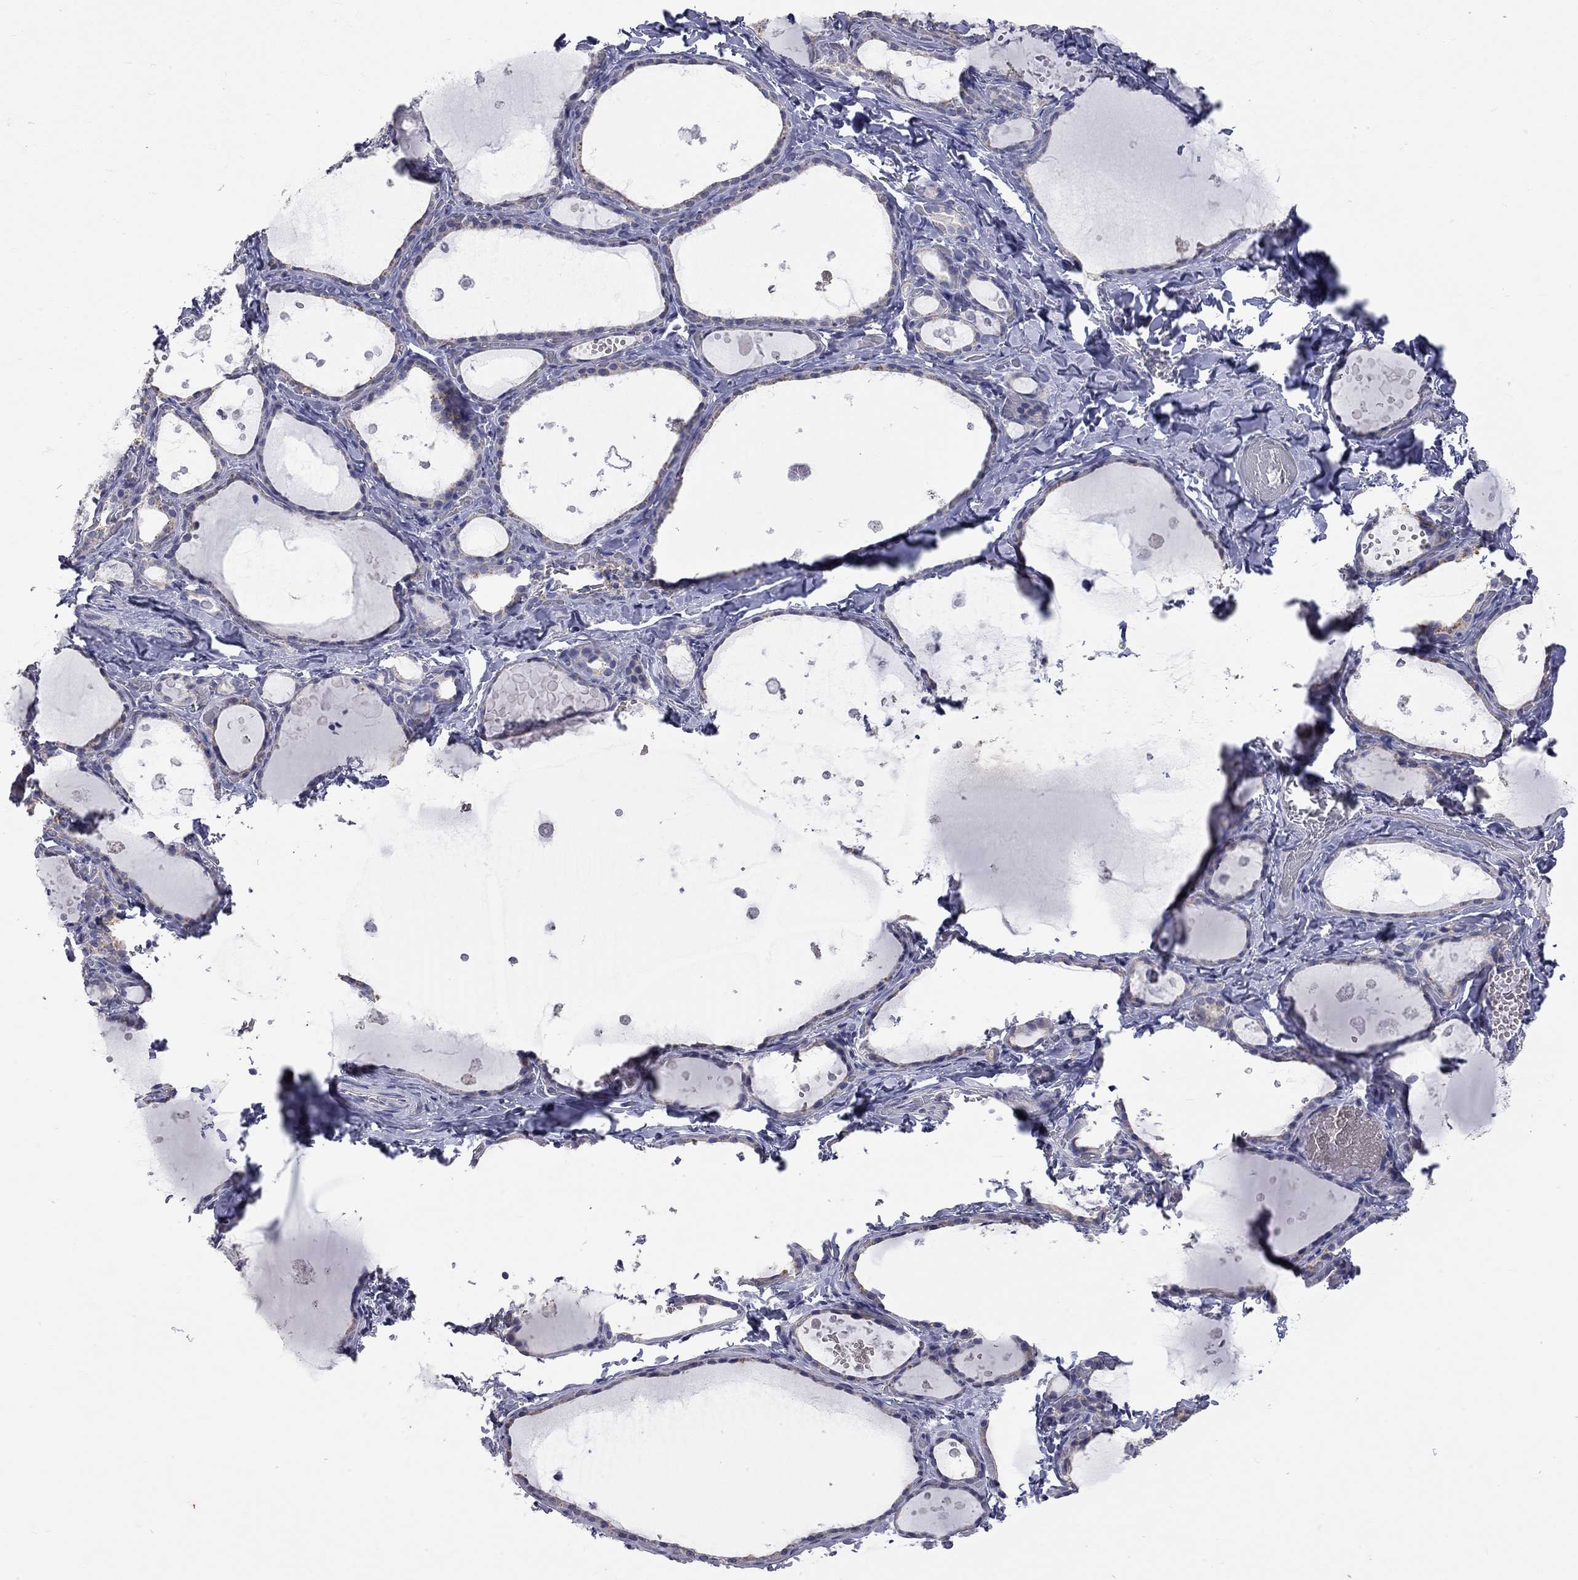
{"staining": {"intensity": "negative", "quantity": "none", "location": "none"}, "tissue": "thyroid gland", "cell_type": "Glandular cells", "image_type": "normal", "snomed": [{"axis": "morphology", "description": "Normal tissue, NOS"}, {"axis": "topography", "description": "Thyroid gland"}], "caption": "This is a photomicrograph of immunohistochemistry (IHC) staining of unremarkable thyroid gland, which shows no positivity in glandular cells. (DAB immunohistochemistry (IHC) visualized using brightfield microscopy, high magnification).", "gene": "OPRK1", "patient": {"sex": "female", "age": 56}}